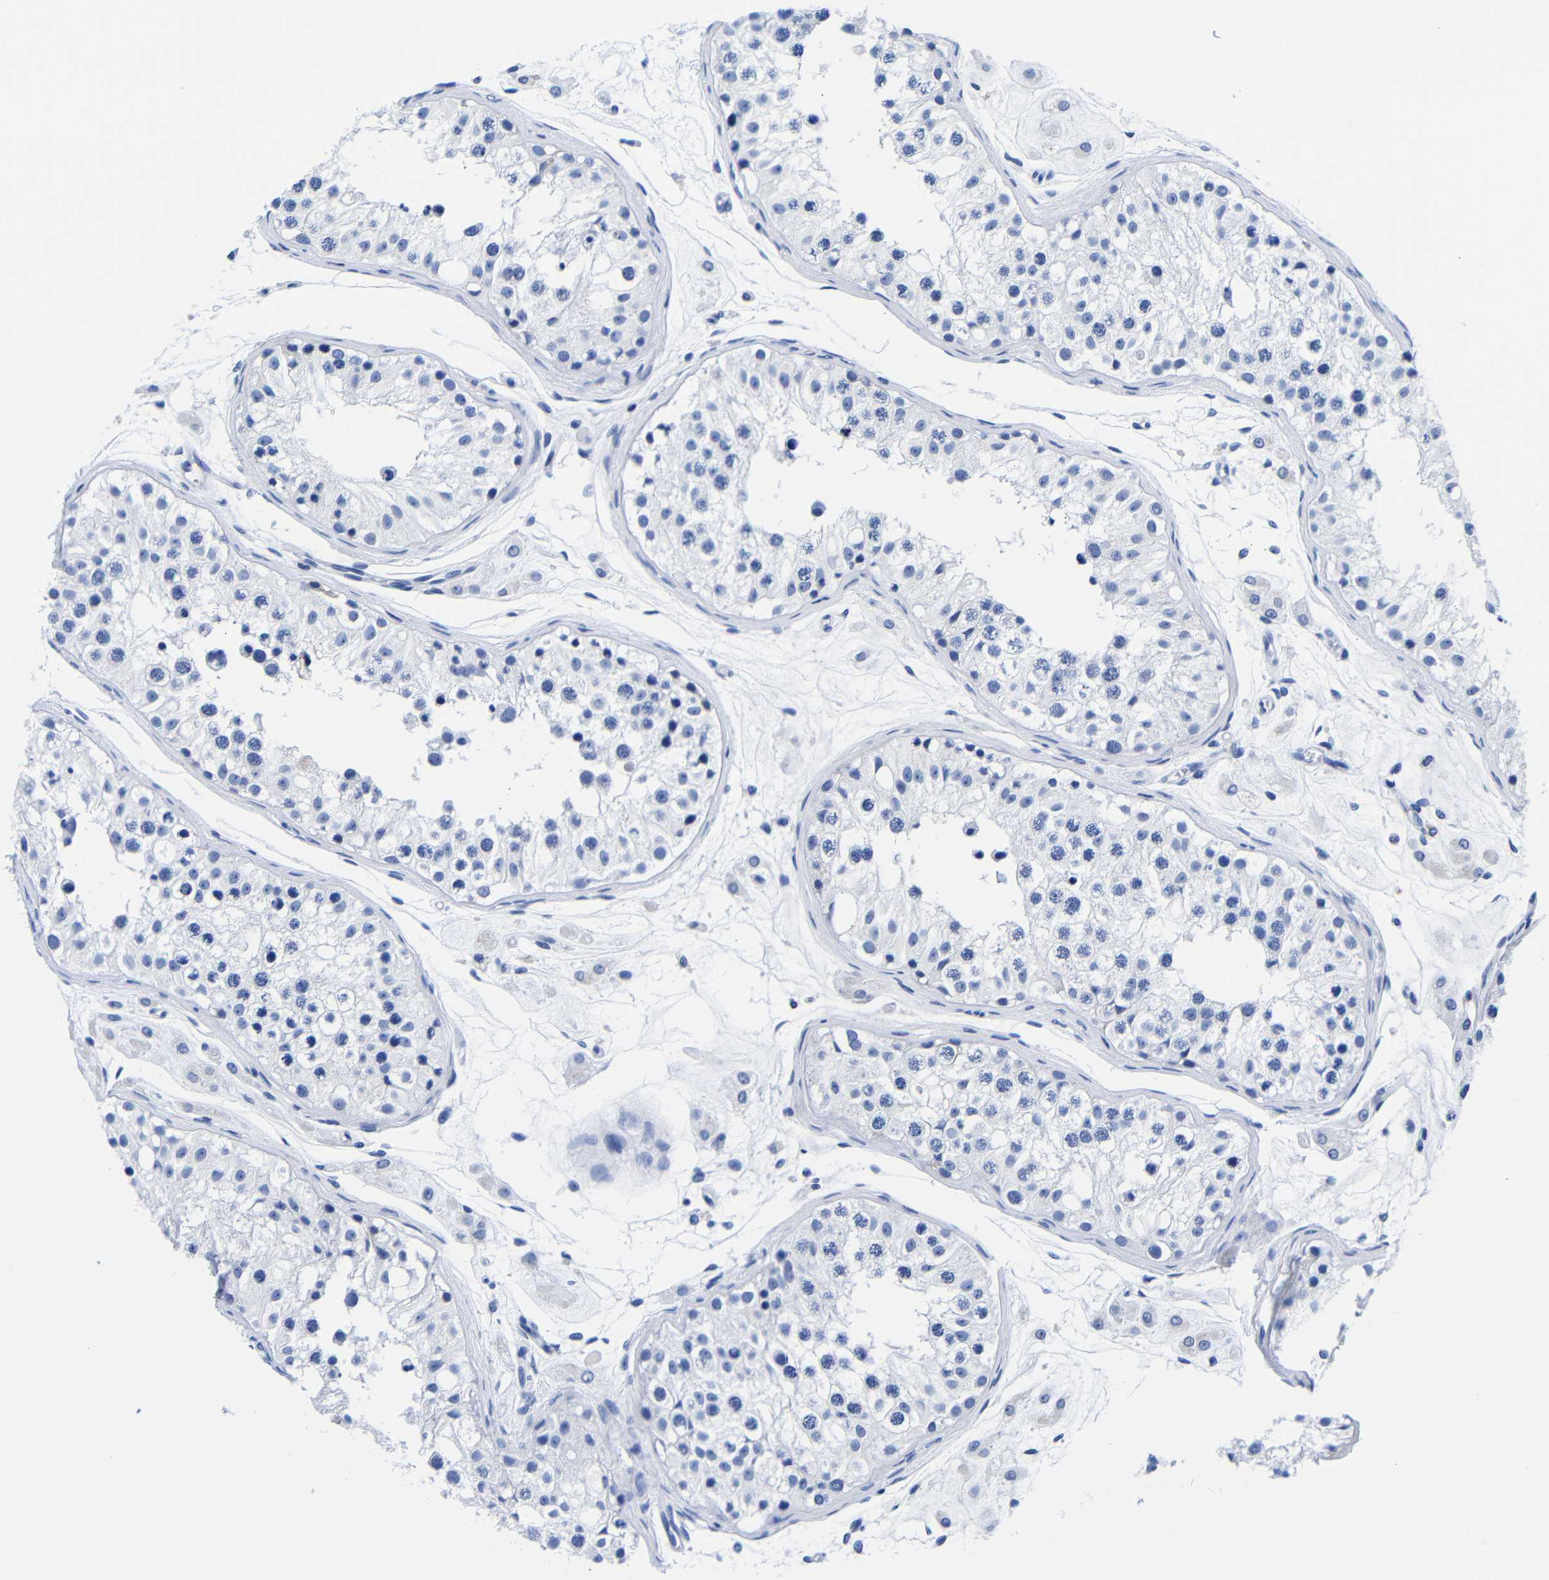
{"staining": {"intensity": "negative", "quantity": "none", "location": "none"}, "tissue": "testis", "cell_type": "Cells in seminiferous ducts", "image_type": "normal", "snomed": [{"axis": "morphology", "description": "Normal tissue, NOS"}, {"axis": "morphology", "description": "Adenocarcinoma, metastatic, NOS"}, {"axis": "topography", "description": "Testis"}], "caption": "High magnification brightfield microscopy of normal testis stained with DAB (brown) and counterstained with hematoxylin (blue): cells in seminiferous ducts show no significant positivity.", "gene": "CLEC4G", "patient": {"sex": "male", "age": 26}}